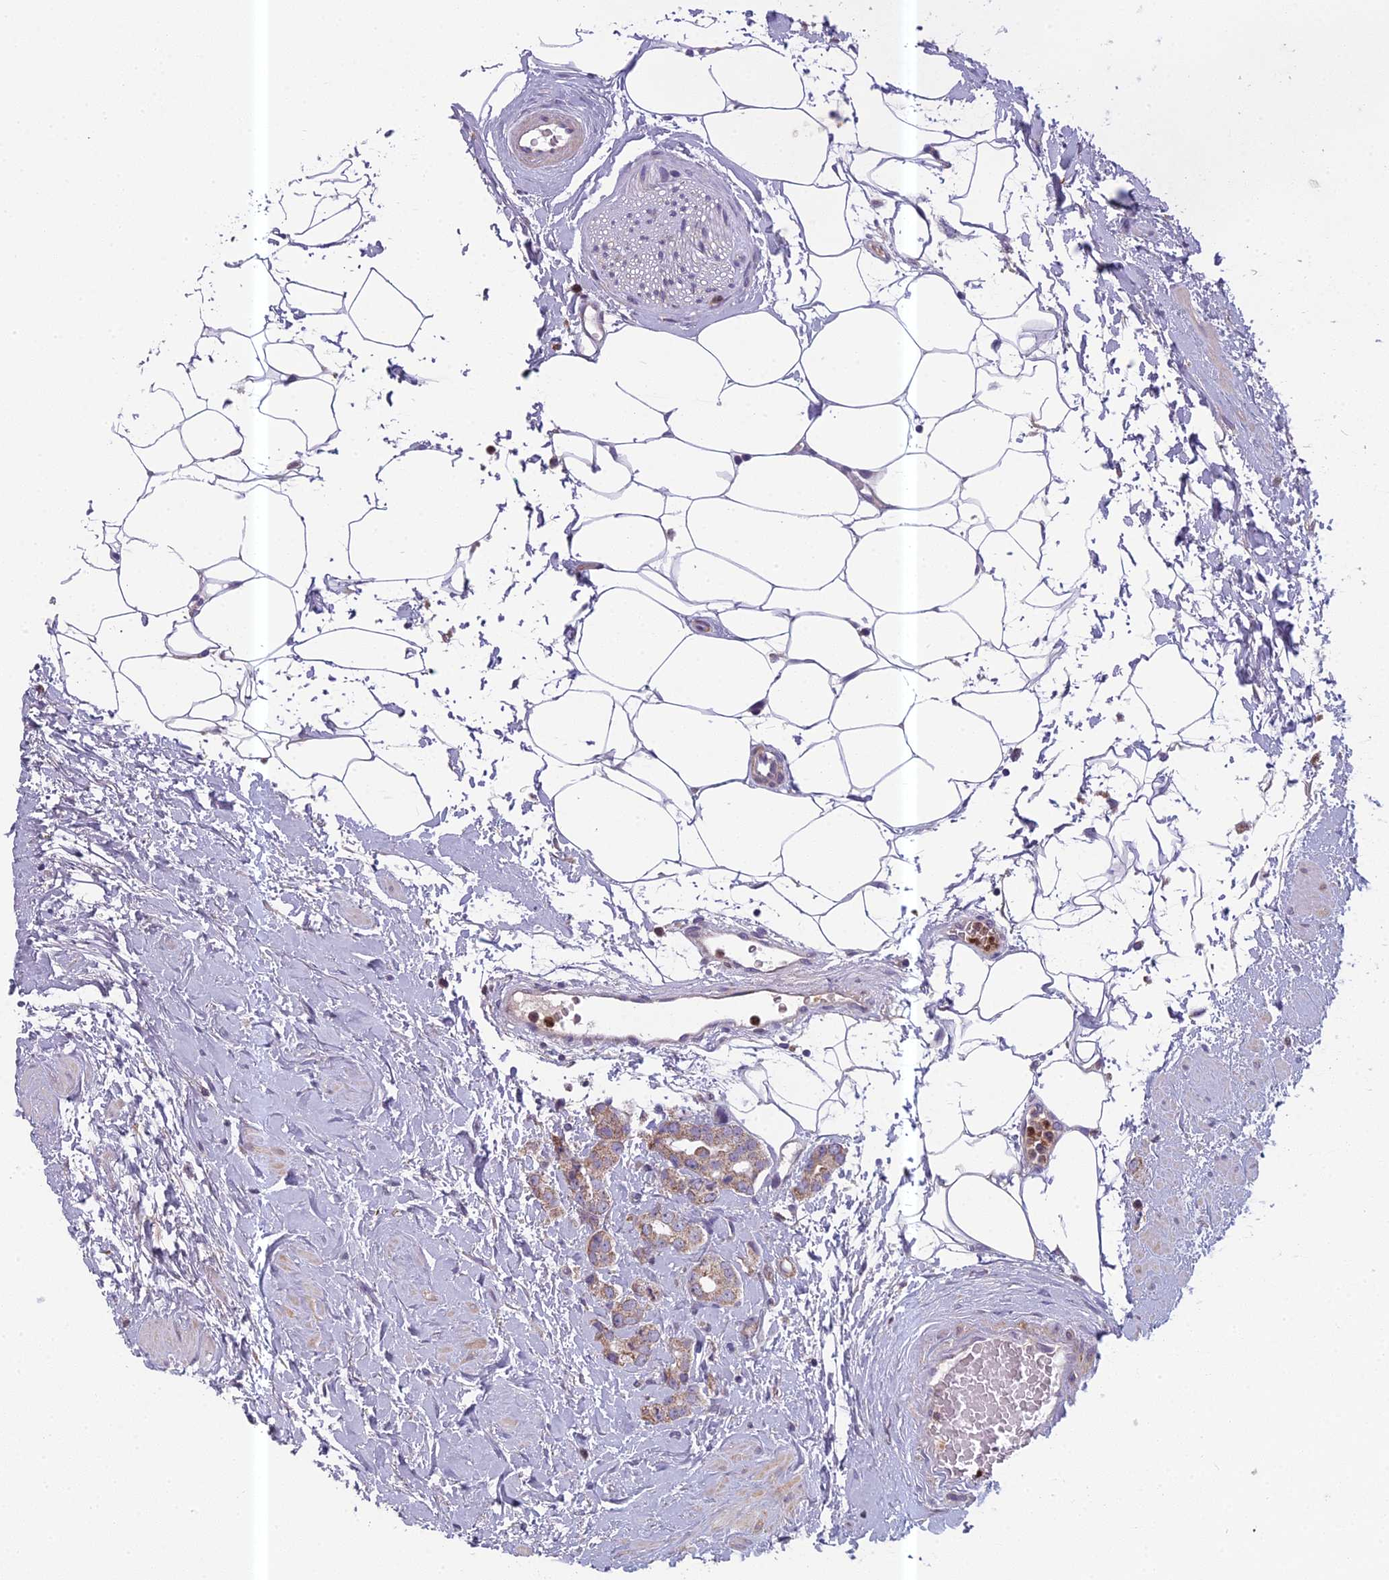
{"staining": {"intensity": "weak", "quantity": "25%-75%", "location": "cytoplasmic/membranous"}, "tissue": "prostate cancer", "cell_type": "Tumor cells", "image_type": "cancer", "snomed": [{"axis": "morphology", "description": "Adenocarcinoma, High grade"}, {"axis": "topography", "description": "Prostate"}], "caption": "Weak cytoplasmic/membranous positivity is appreciated in approximately 25%-75% of tumor cells in adenocarcinoma (high-grade) (prostate).", "gene": "ENSG00000188897", "patient": {"sex": "male", "age": 63}}